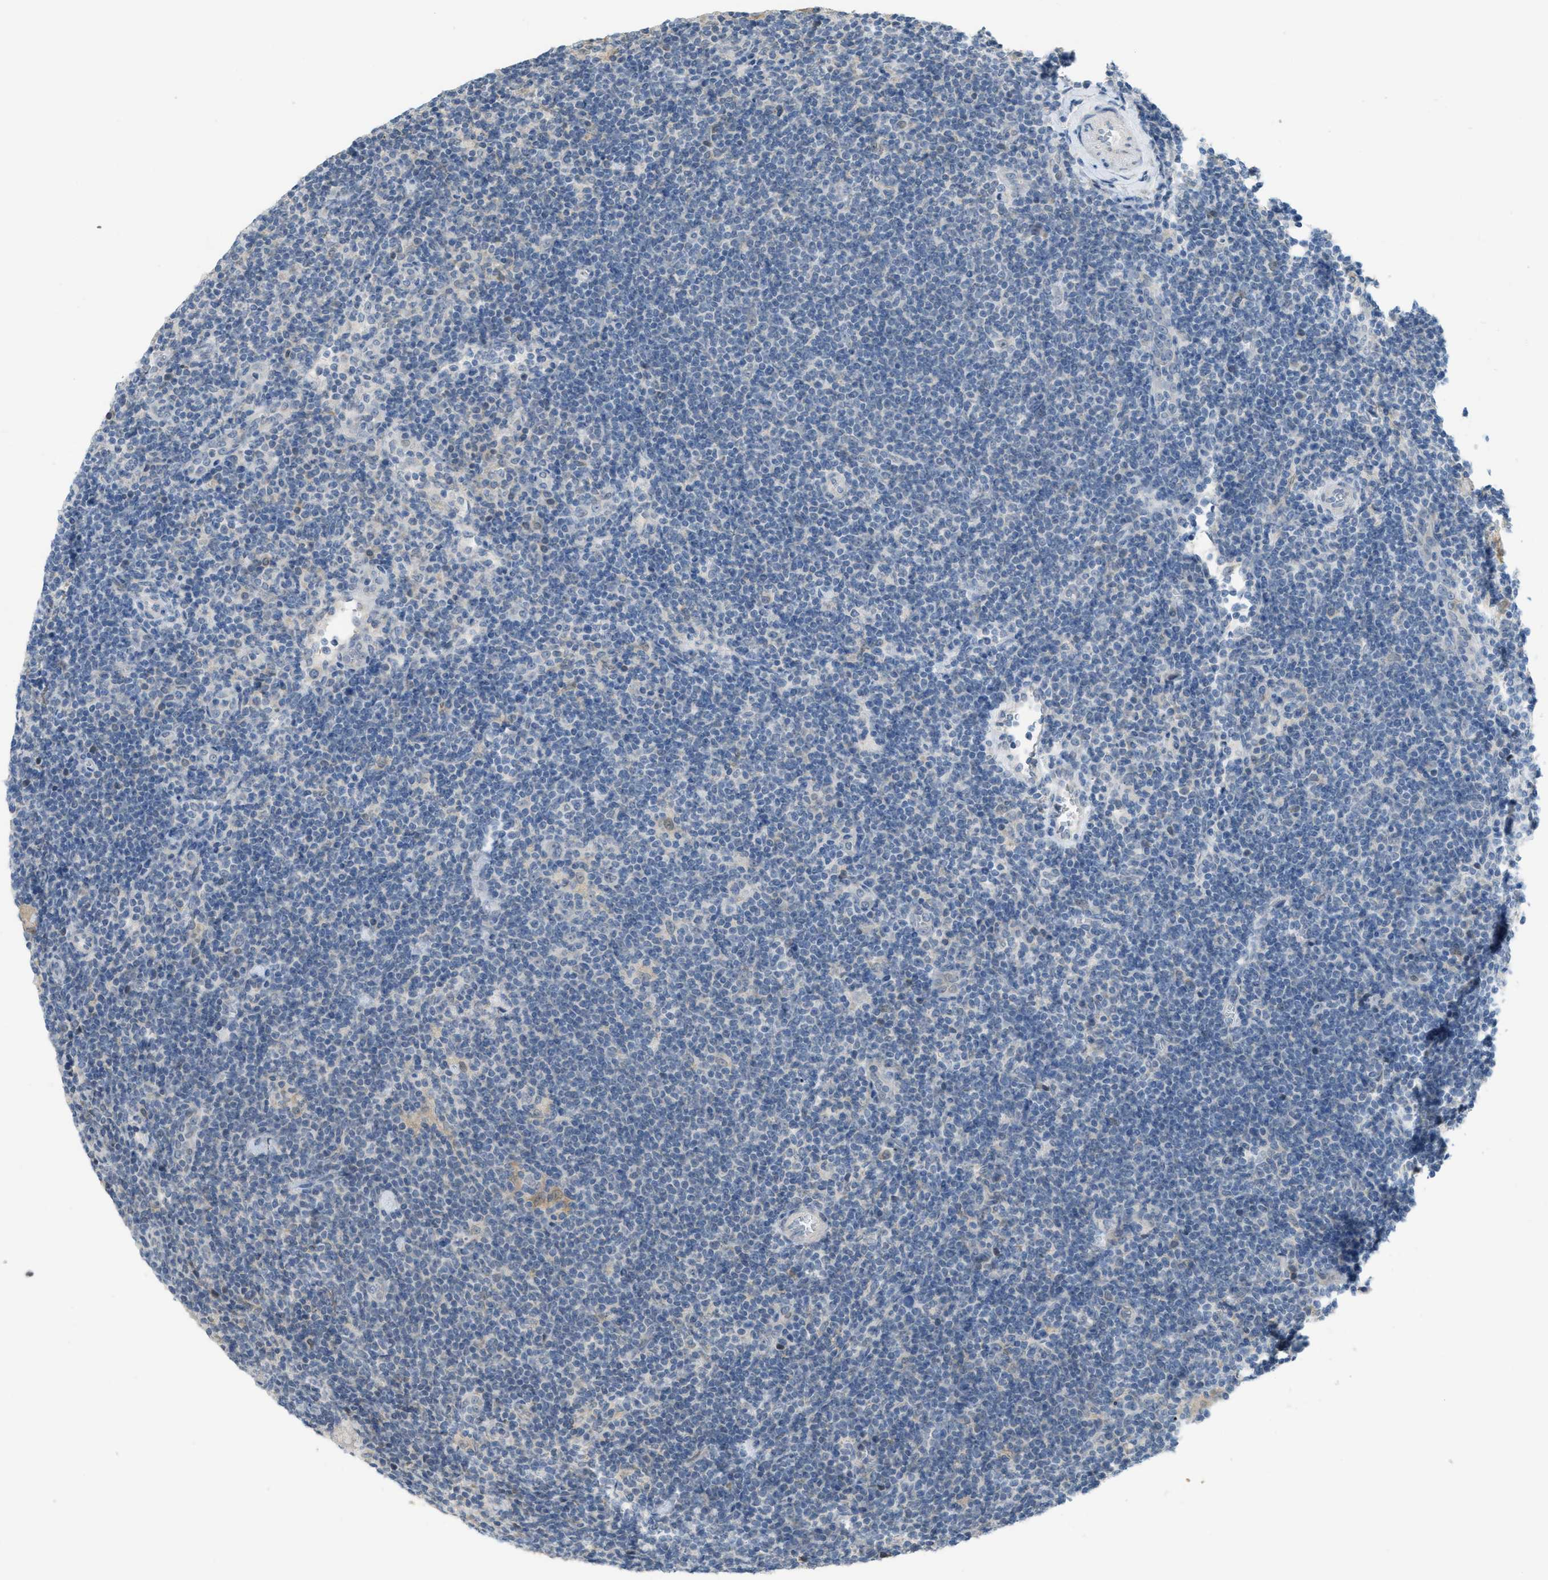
{"staining": {"intensity": "weak", "quantity": "<25%", "location": "cytoplasmic/membranous,nuclear"}, "tissue": "lymphoma", "cell_type": "Tumor cells", "image_type": "cancer", "snomed": [{"axis": "morphology", "description": "Hodgkin's disease, NOS"}, {"axis": "topography", "description": "Lymph node"}], "caption": "A histopathology image of Hodgkin's disease stained for a protein displays no brown staining in tumor cells.", "gene": "TXNDC2", "patient": {"sex": "female", "age": 57}}